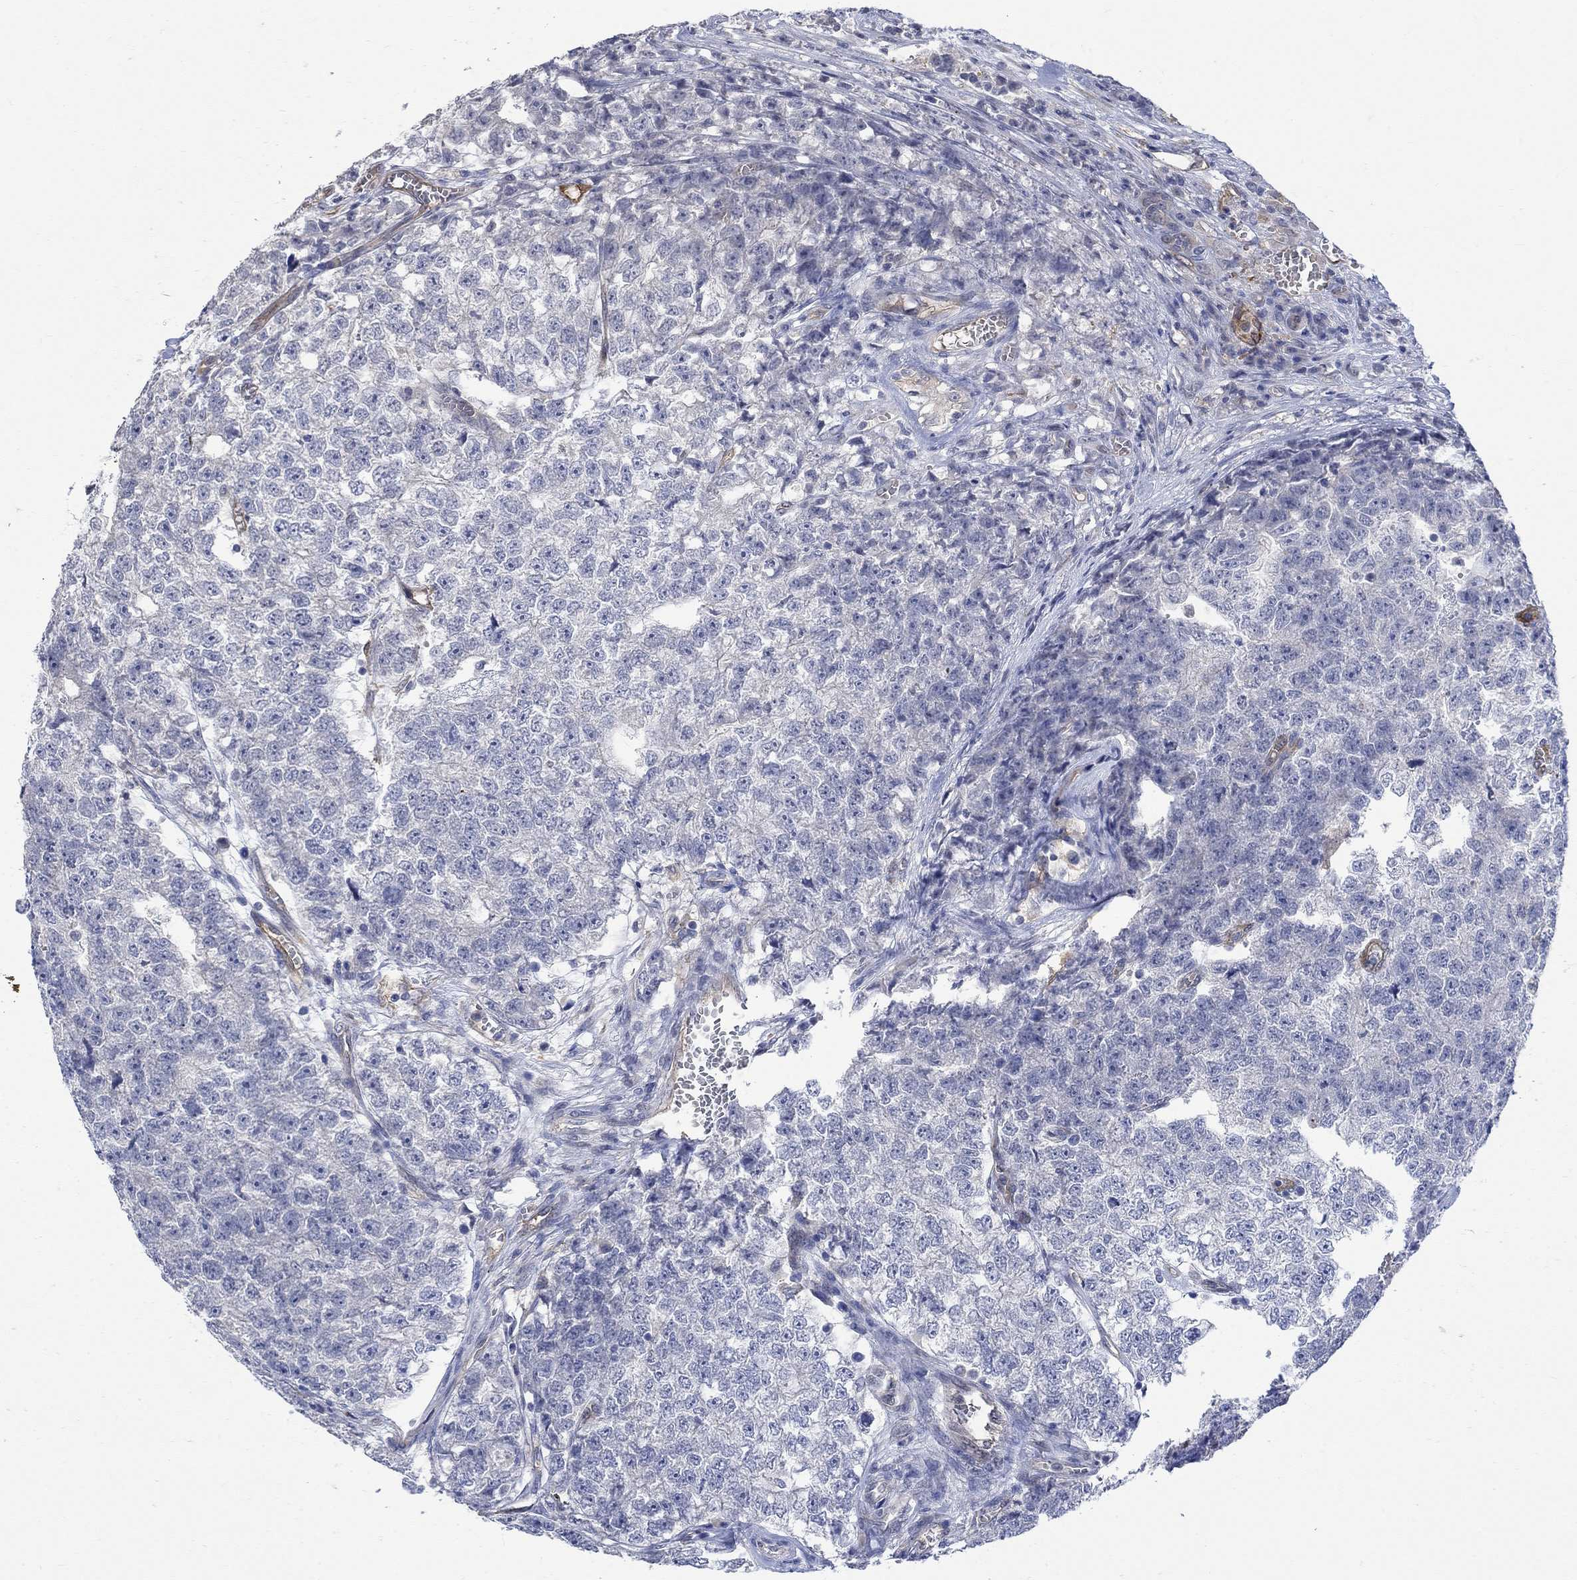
{"staining": {"intensity": "negative", "quantity": "none", "location": "none"}, "tissue": "testis cancer", "cell_type": "Tumor cells", "image_type": "cancer", "snomed": [{"axis": "morphology", "description": "Seminoma, NOS"}, {"axis": "morphology", "description": "Carcinoma, Embryonal, NOS"}, {"axis": "topography", "description": "Testis"}], "caption": "Embryonal carcinoma (testis) stained for a protein using immunohistochemistry (IHC) exhibits no positivity tumor cells.", "gene": "TGM2", "patient": {"sex": "male", "age": 22}}